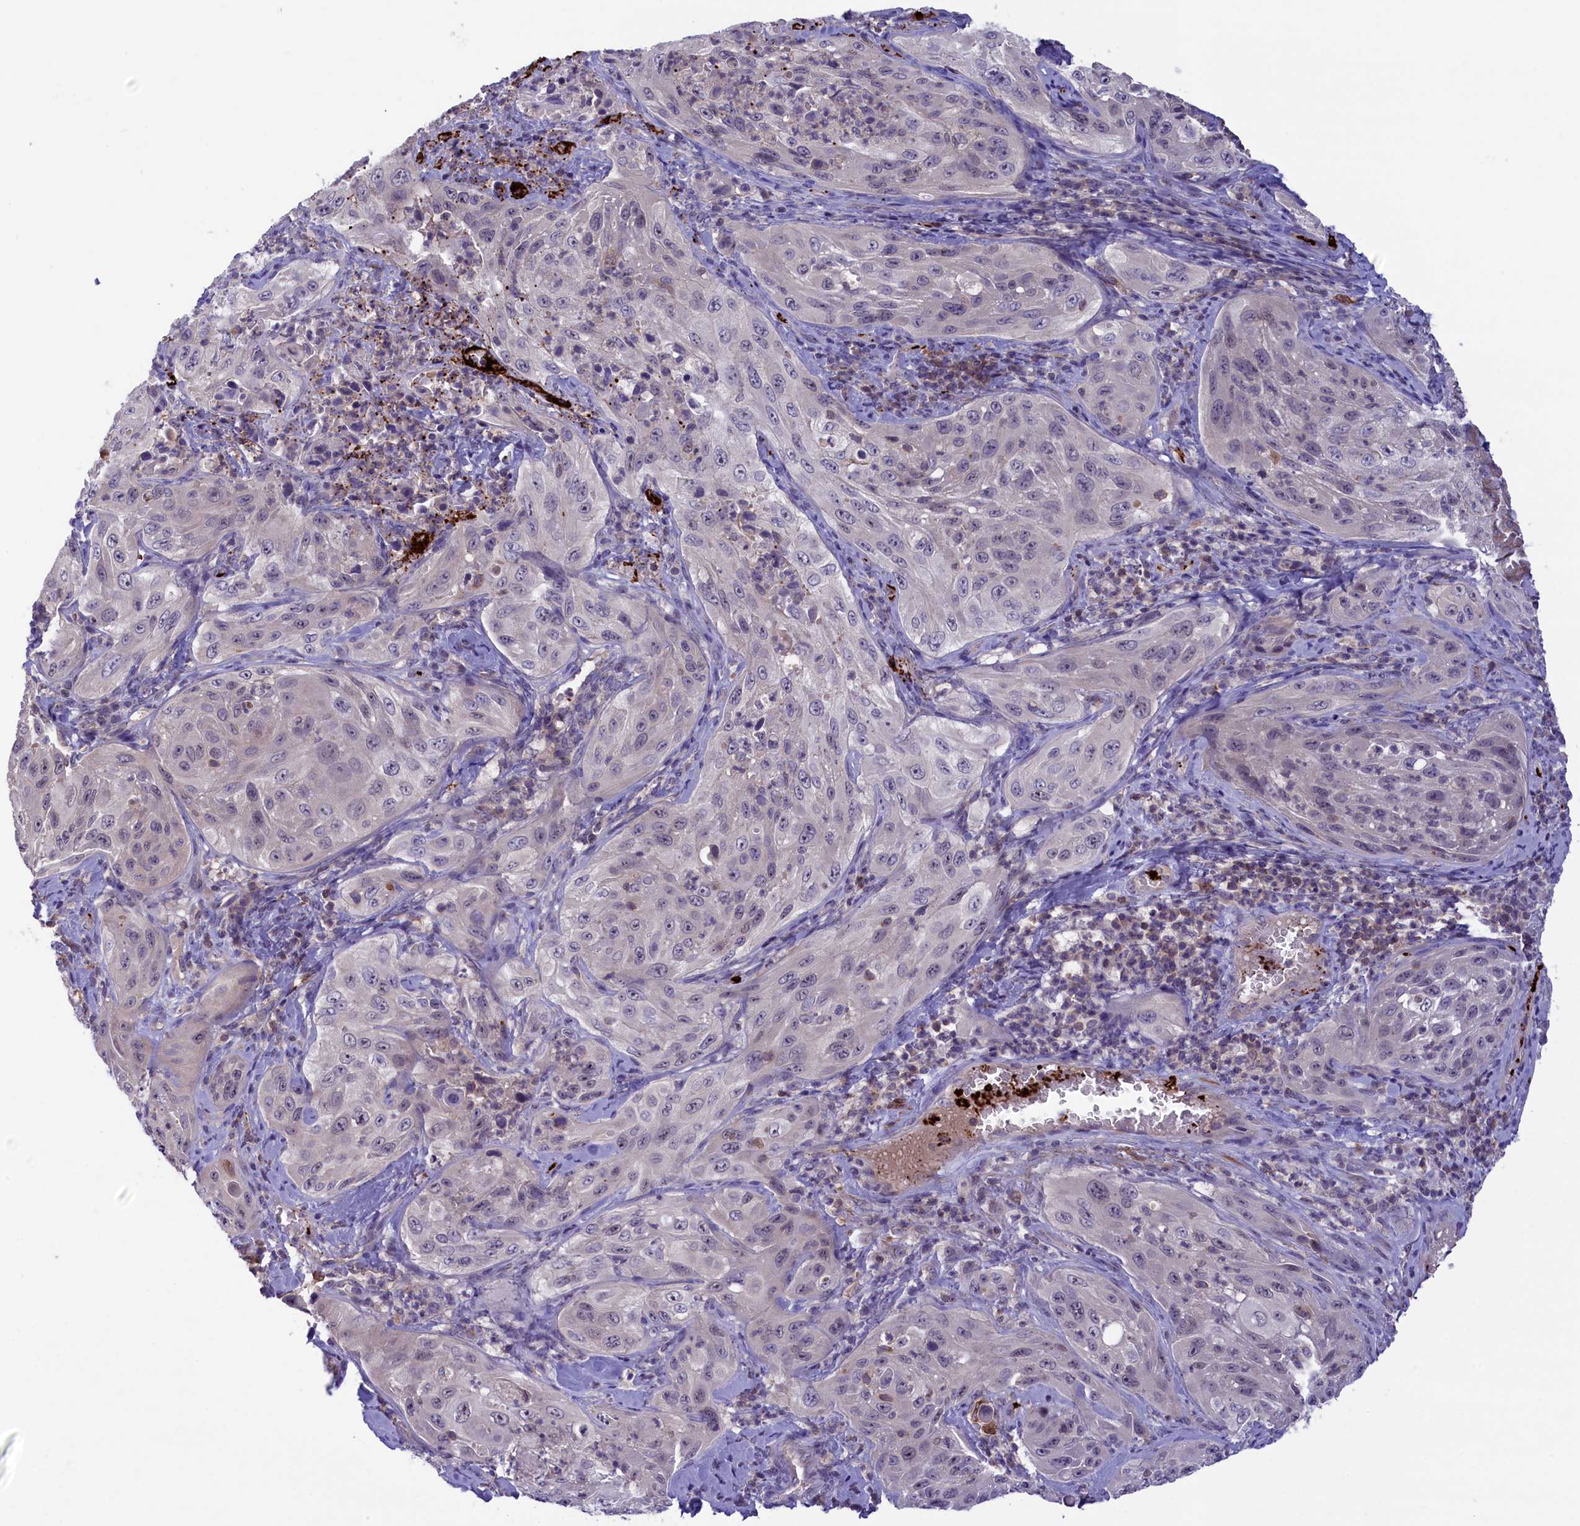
{"staining": {"intensity": "negative", "quantity": "none", "location": "none"}, "tissue": "cervical cancer", "cell_type": "Tumor cells", "image_type": "cancer", "snomed": [{"axis": "morphology", "description": "Squamous cell carcinoma, NOS"}, {"axis": "topography", "description": "Cervix"}], "caption": "A histopathology image of squamous cell carcinoma (cervical) stained for a protein displays no brown staining in tumor cells.", "gene": "HEATR3", "patient": {"sex": "female", "age": 42}}